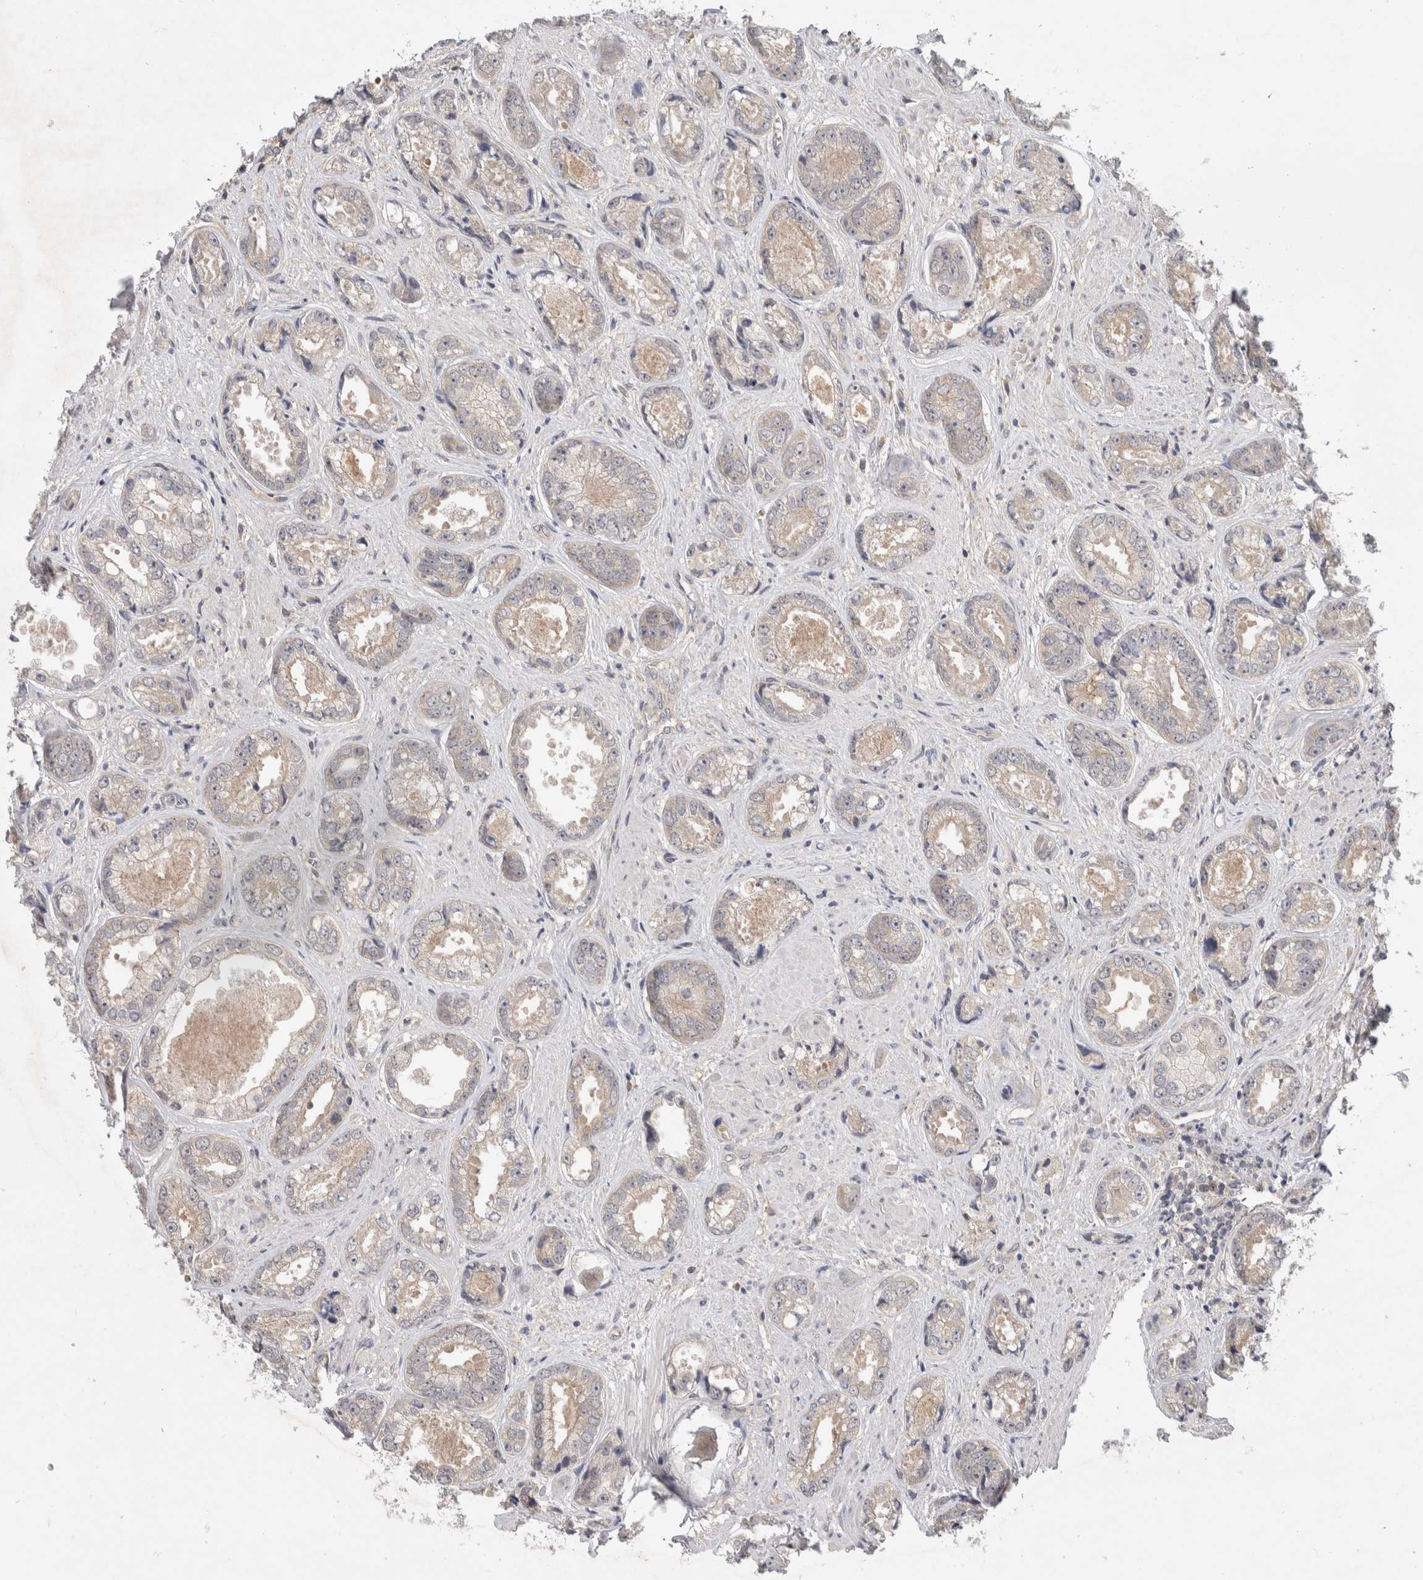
{"staining": {"intensity": "weak", "quantity": "<25%", "location": "cytoplasmic/membranous"}, "tissue": "prostate cancer", "cell_type": "Tumor cells", "image_type": "cancer", "snomed": [{"axis": "morphology", "description": "Adenocarcinoma, High grade"}, {"axis": "topography", "description": "Prostate"}], "caption": "Immunohistochemistry histopathology image of prostate cancer stained for a protein (brown), which shows no expression in tumor cells. (IHC, brightfield microscopy, high magnification).", "gene": "CERS3", "patient": {"sex": "male", "age": 61}}